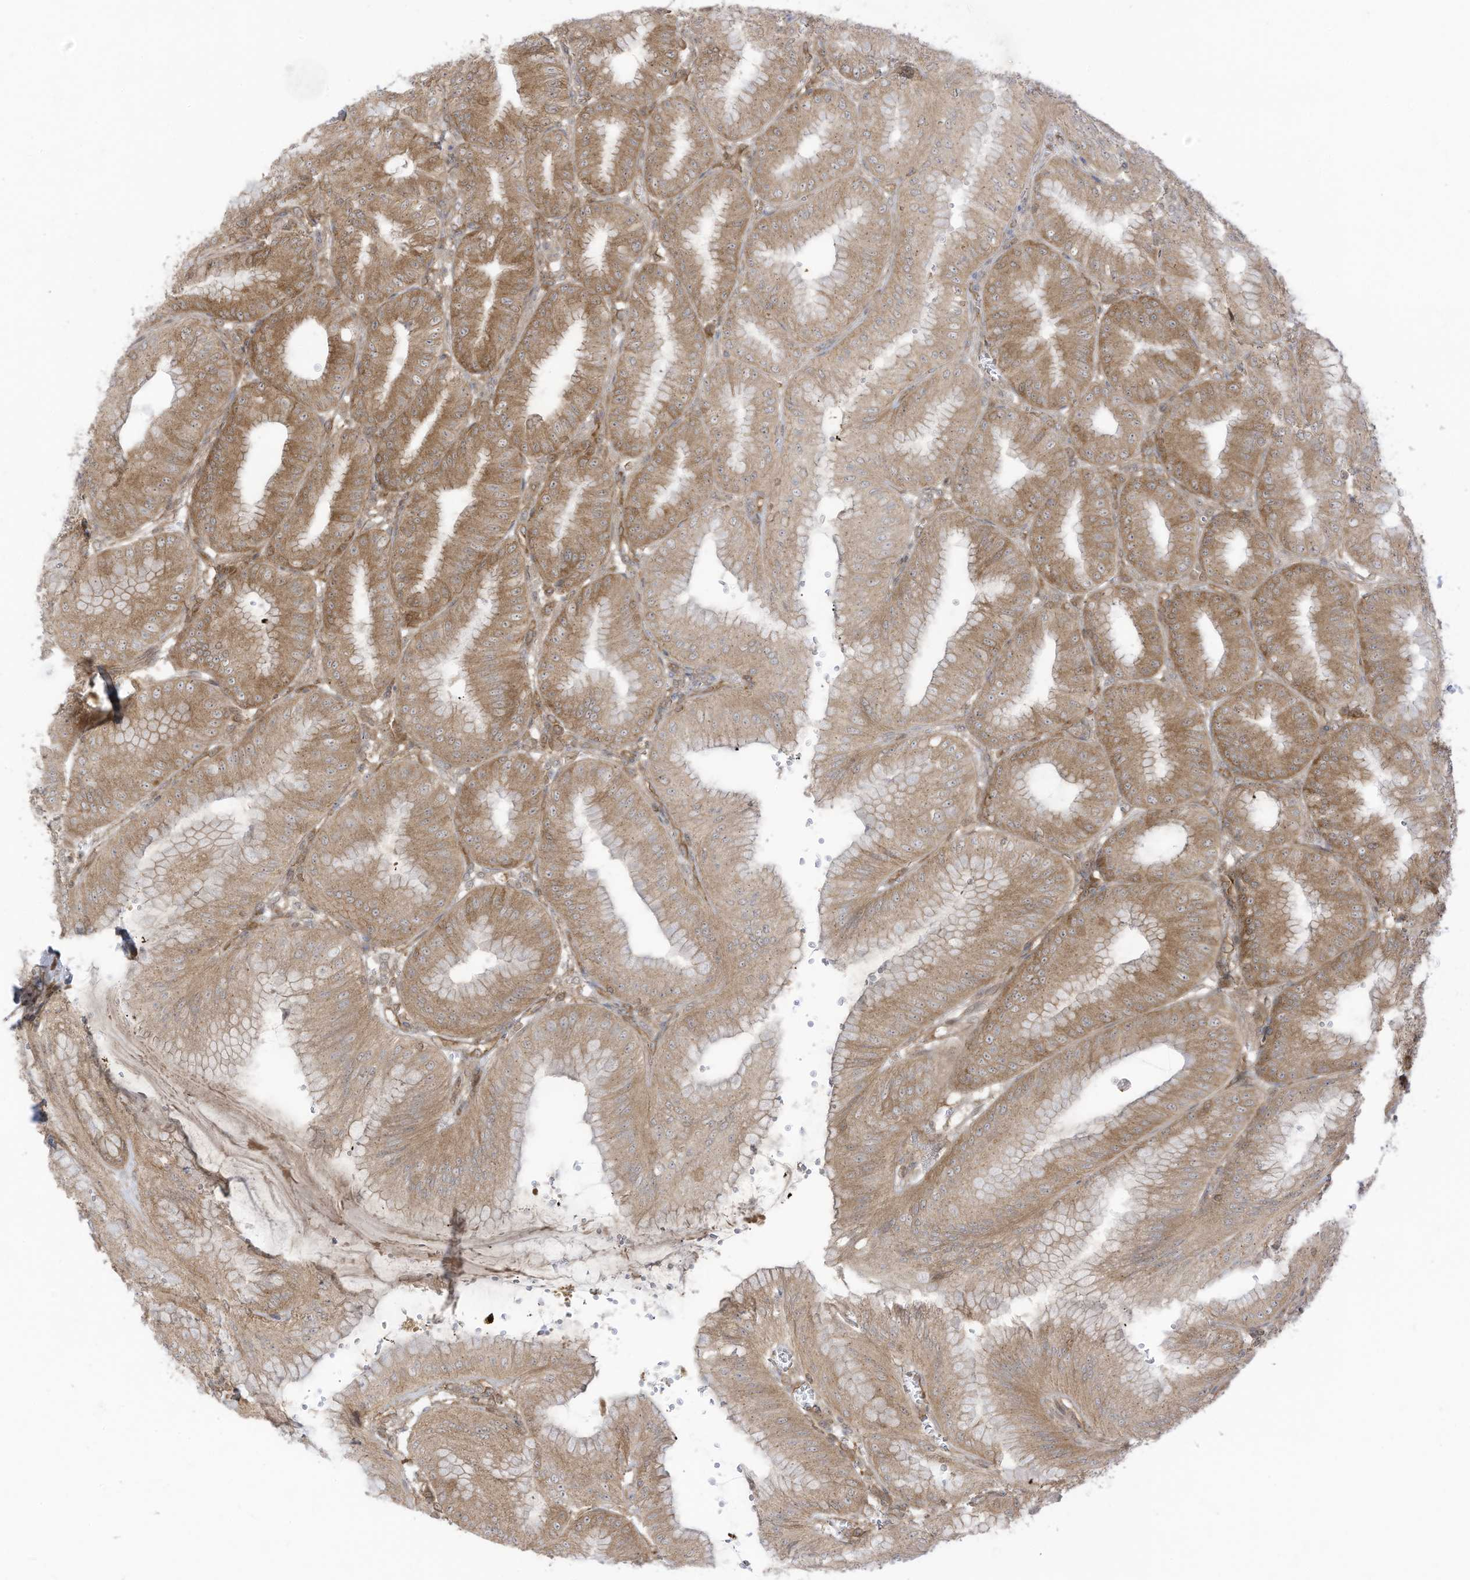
{"staining": {"intensity": "moderate", "quantity": ">75%", "location": "cytoplasmic/membranous"}, "tissue": "stomach", "cell_type": "Glandular cells", "image_type": "normal", "snomed": [{"axis": "morphology", "description": "Normal tissue, NOS"}, {"axis": "topography", "description": "Stomach, lower"}], "caption": "Moderate cytoplasmic/membranous positivity is appreciated in about >75% of glandular cells in normal stomach.", "gene": "REPS1", "patient": {"sex": "male", "age": 71}}